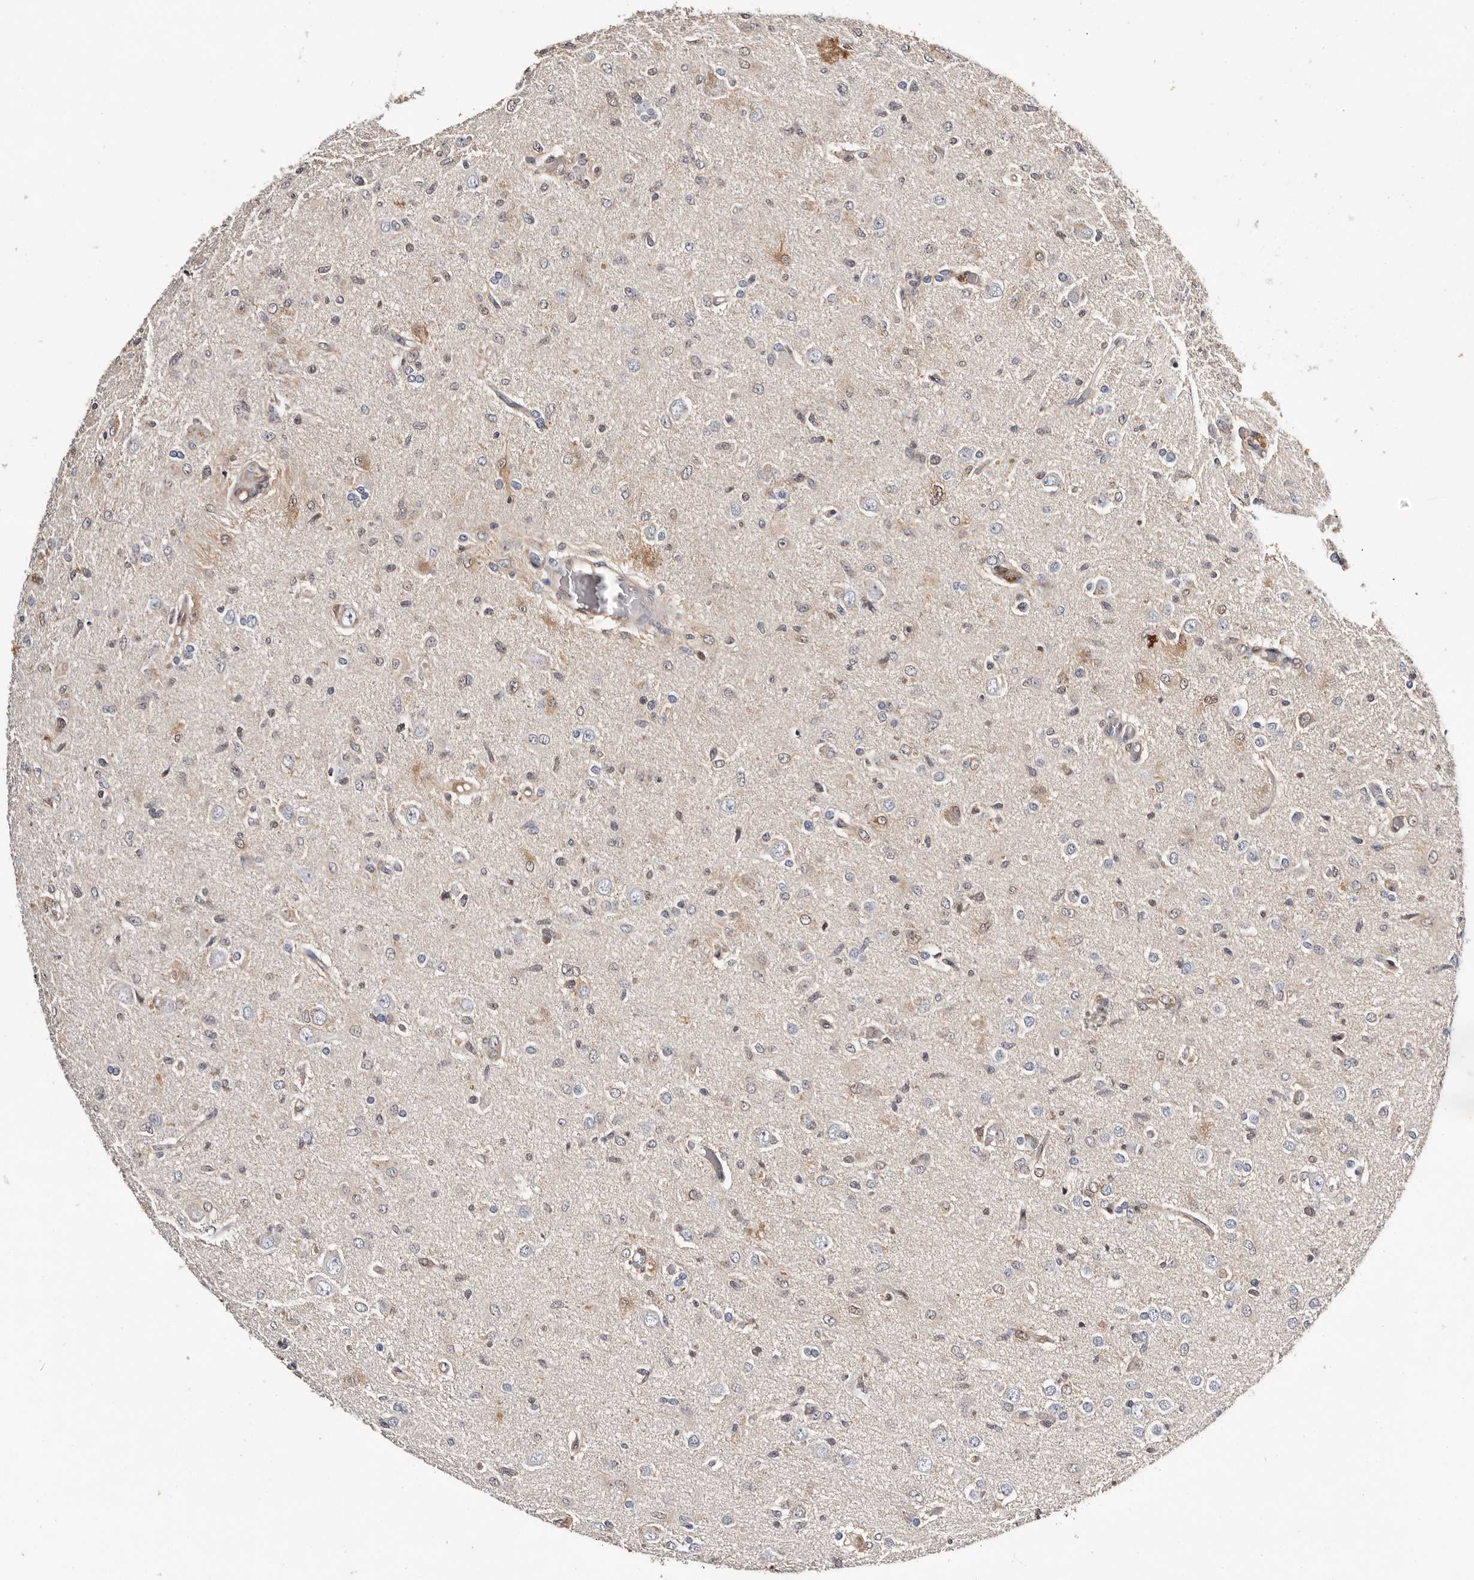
{"staining": {"intensity": "weak", "quantity": "<25%", "location": "cytoplasmic/membranous,nuclear"}, "tissue": "glioma", "cell_type": "Tumor cells", "image_type": "cancer", "snomed": [{"axis": "morphology", "description": "Glioma, malignant, High grade"}, {"axis": "topography", "description": "Brain"}], "caption": "Human glioma stained for a protein using immunohistochemistry (IHC) demonstrates no expression in tumor cells.", "gene": "TP53I3", "patient": {"sex": "female", "age": 59}}